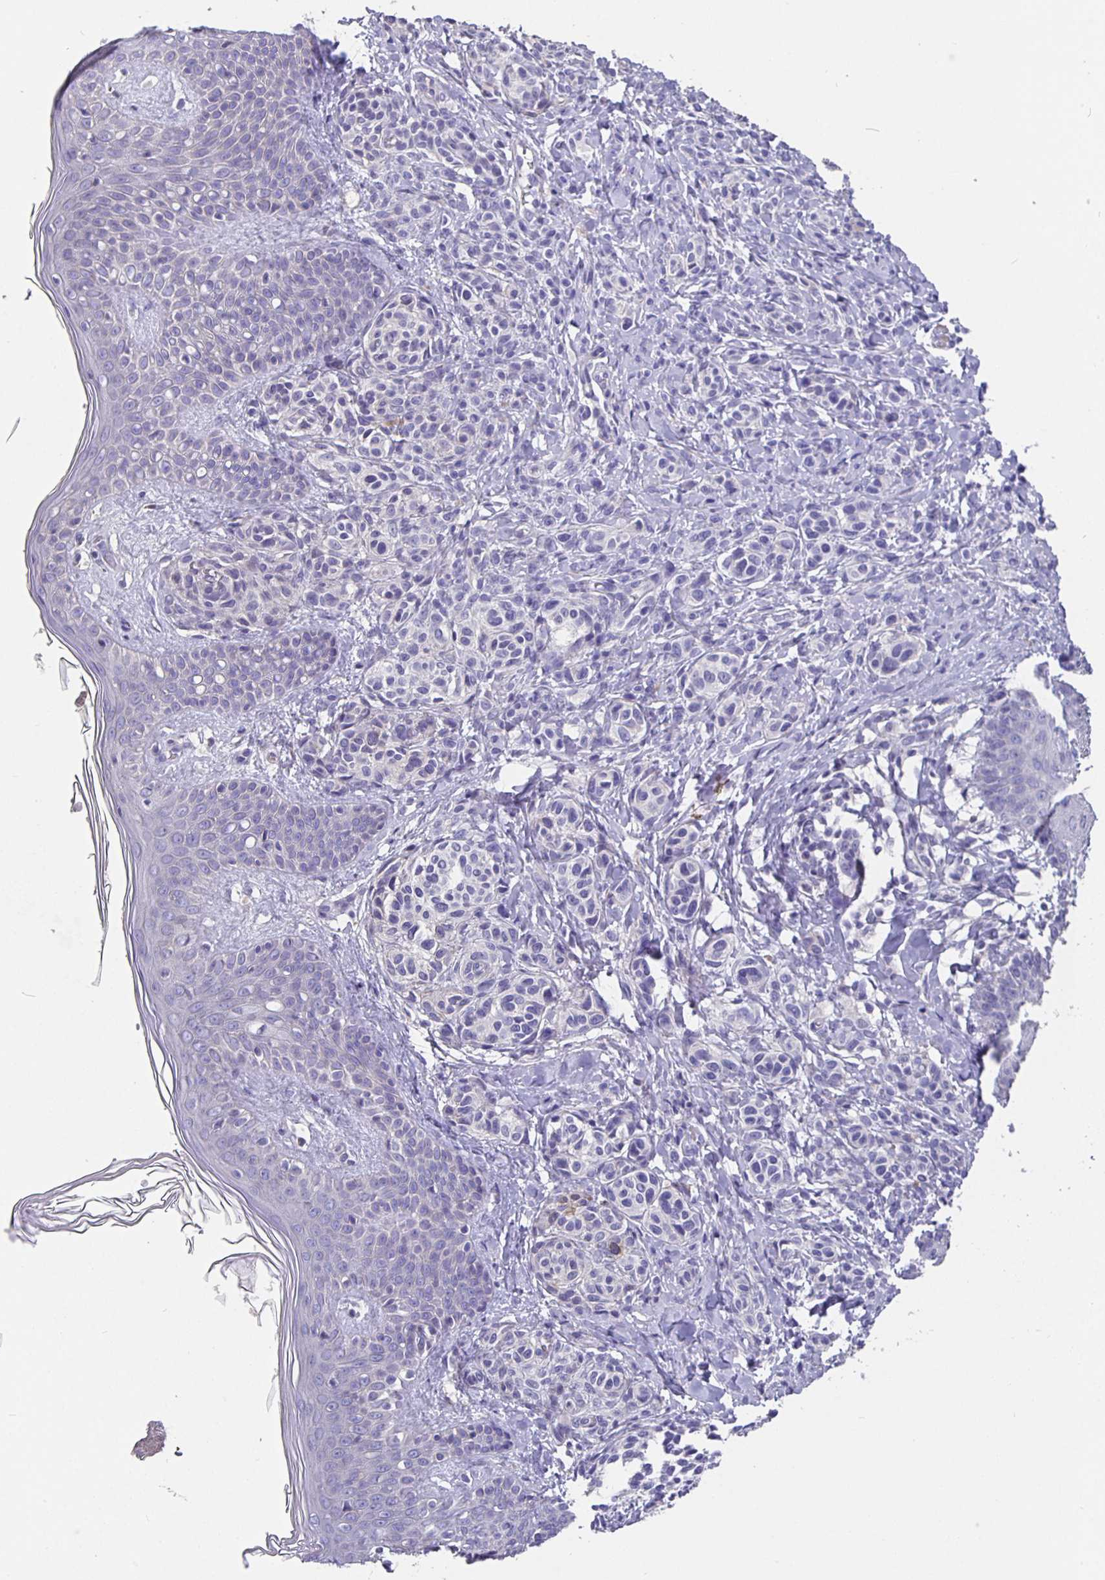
{"staining": {"intensity": "negative", "quantity": "none", "location": "none"}, "tissue": "skin", "cell_type": "Fibroblasts", "image_type": "normal", "snomed": [{"axis": "morphology", "description": "Normal tissue, NOS"}, {"axis": "topography", "description": "Skin"}], "caption": "This is an IHC image of benign skin. There is no staining in fibroblasts.", "gene": "CFAP74", "patient": {"sex": "male", "age": 16}}